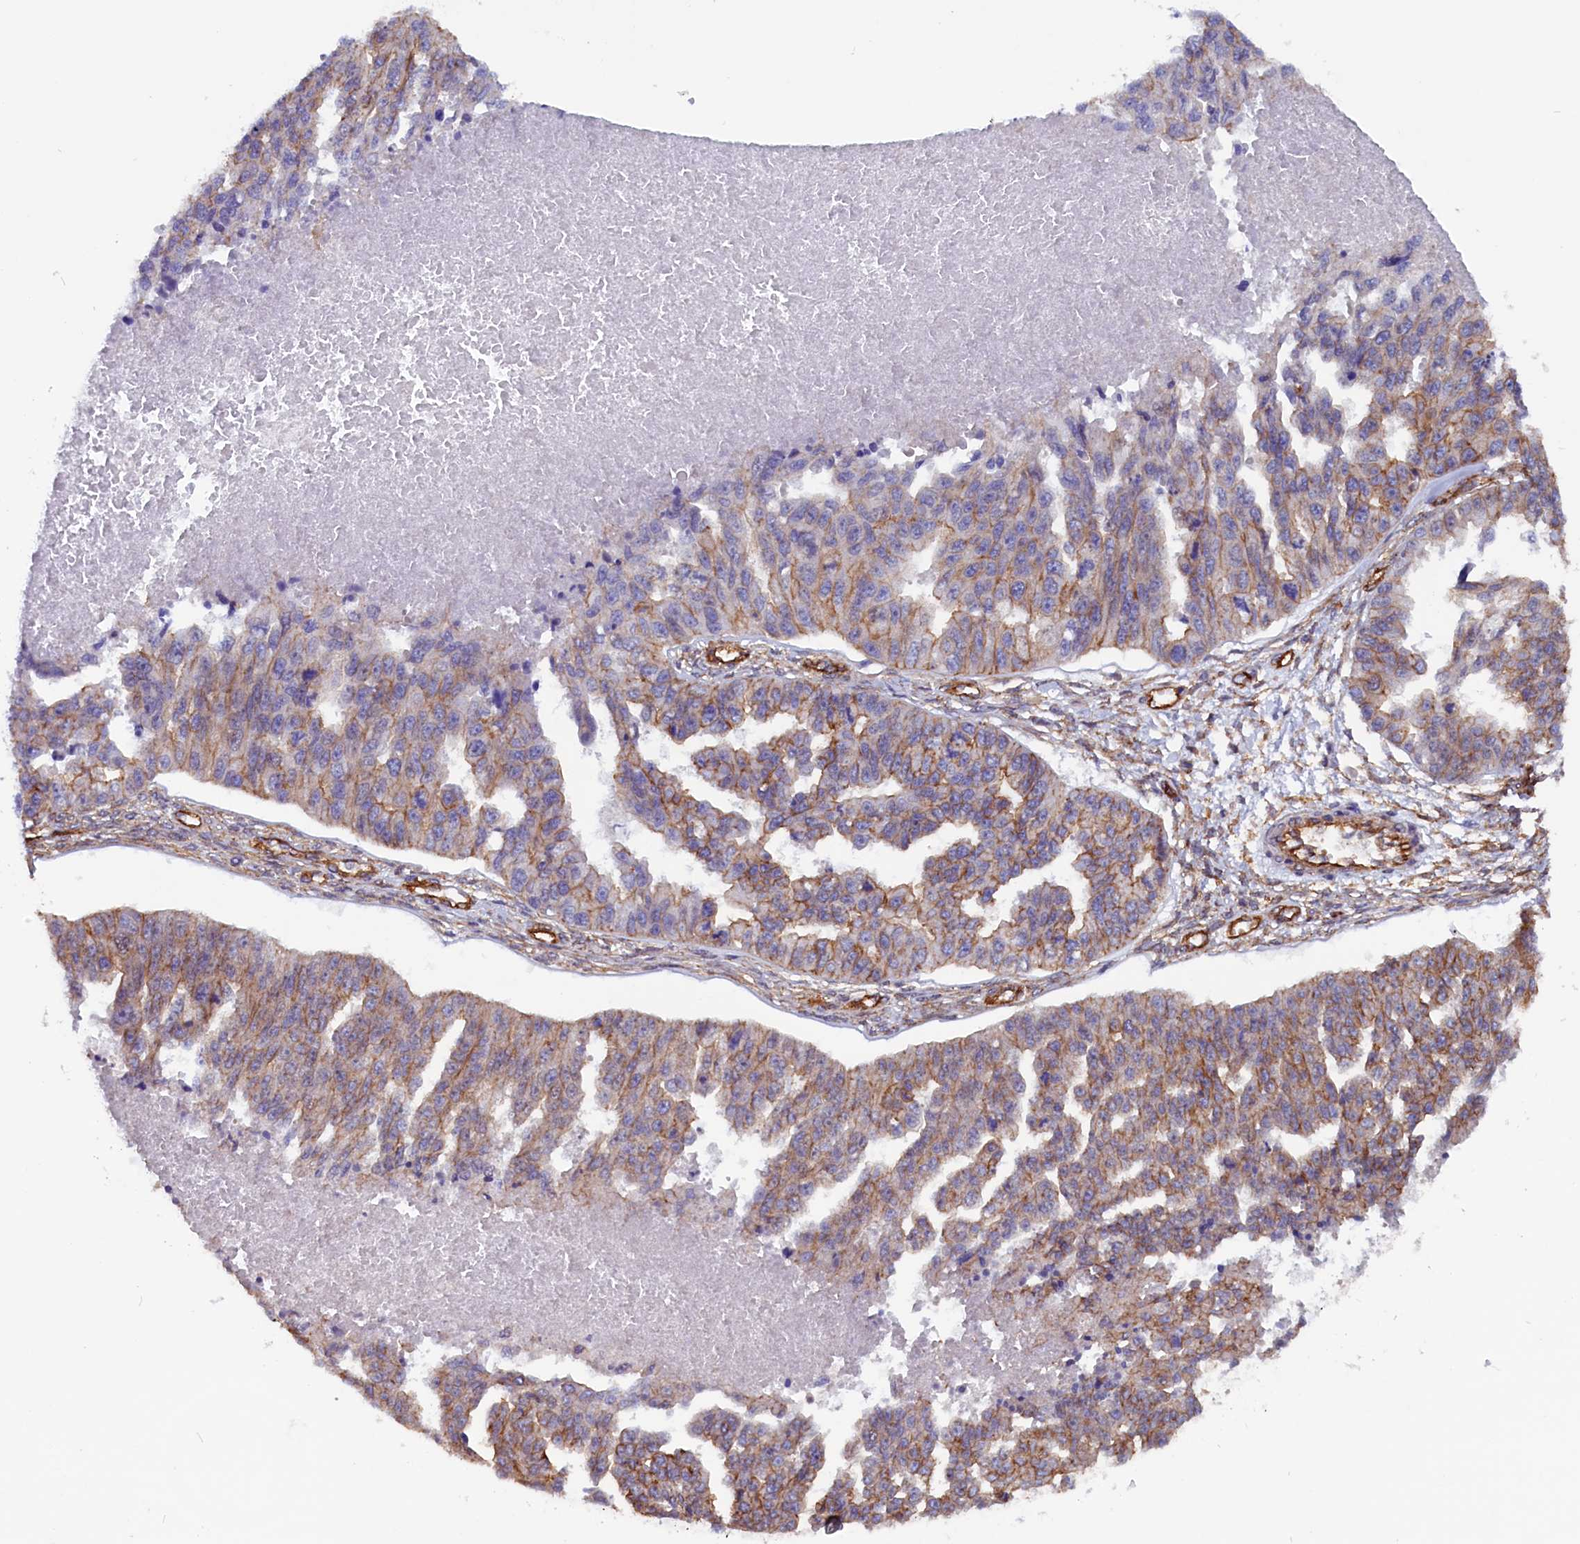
{"staining": {"intensity": "moderate", "quantity": "25%-75%", "location": "cytoplasmic/membranous"}, "tissue": "ovarian cancer", "cell_type": "Tumor cells", "image_type": "cancer", "snomed": [{"axis": "morphology", "description": "Cystadenocarcinoma, serous, NOS"}, {"axis": "topography", "description": "Ovary"}], "caption": "Ovarian cancer (serous cystadenocarcinoma) tissue shows moderate cytoplasmic/membranous staining in about 25%-75% of tumor cells", "gene": "ZNF749", "patient": {"sex": "female", "age": 58}}